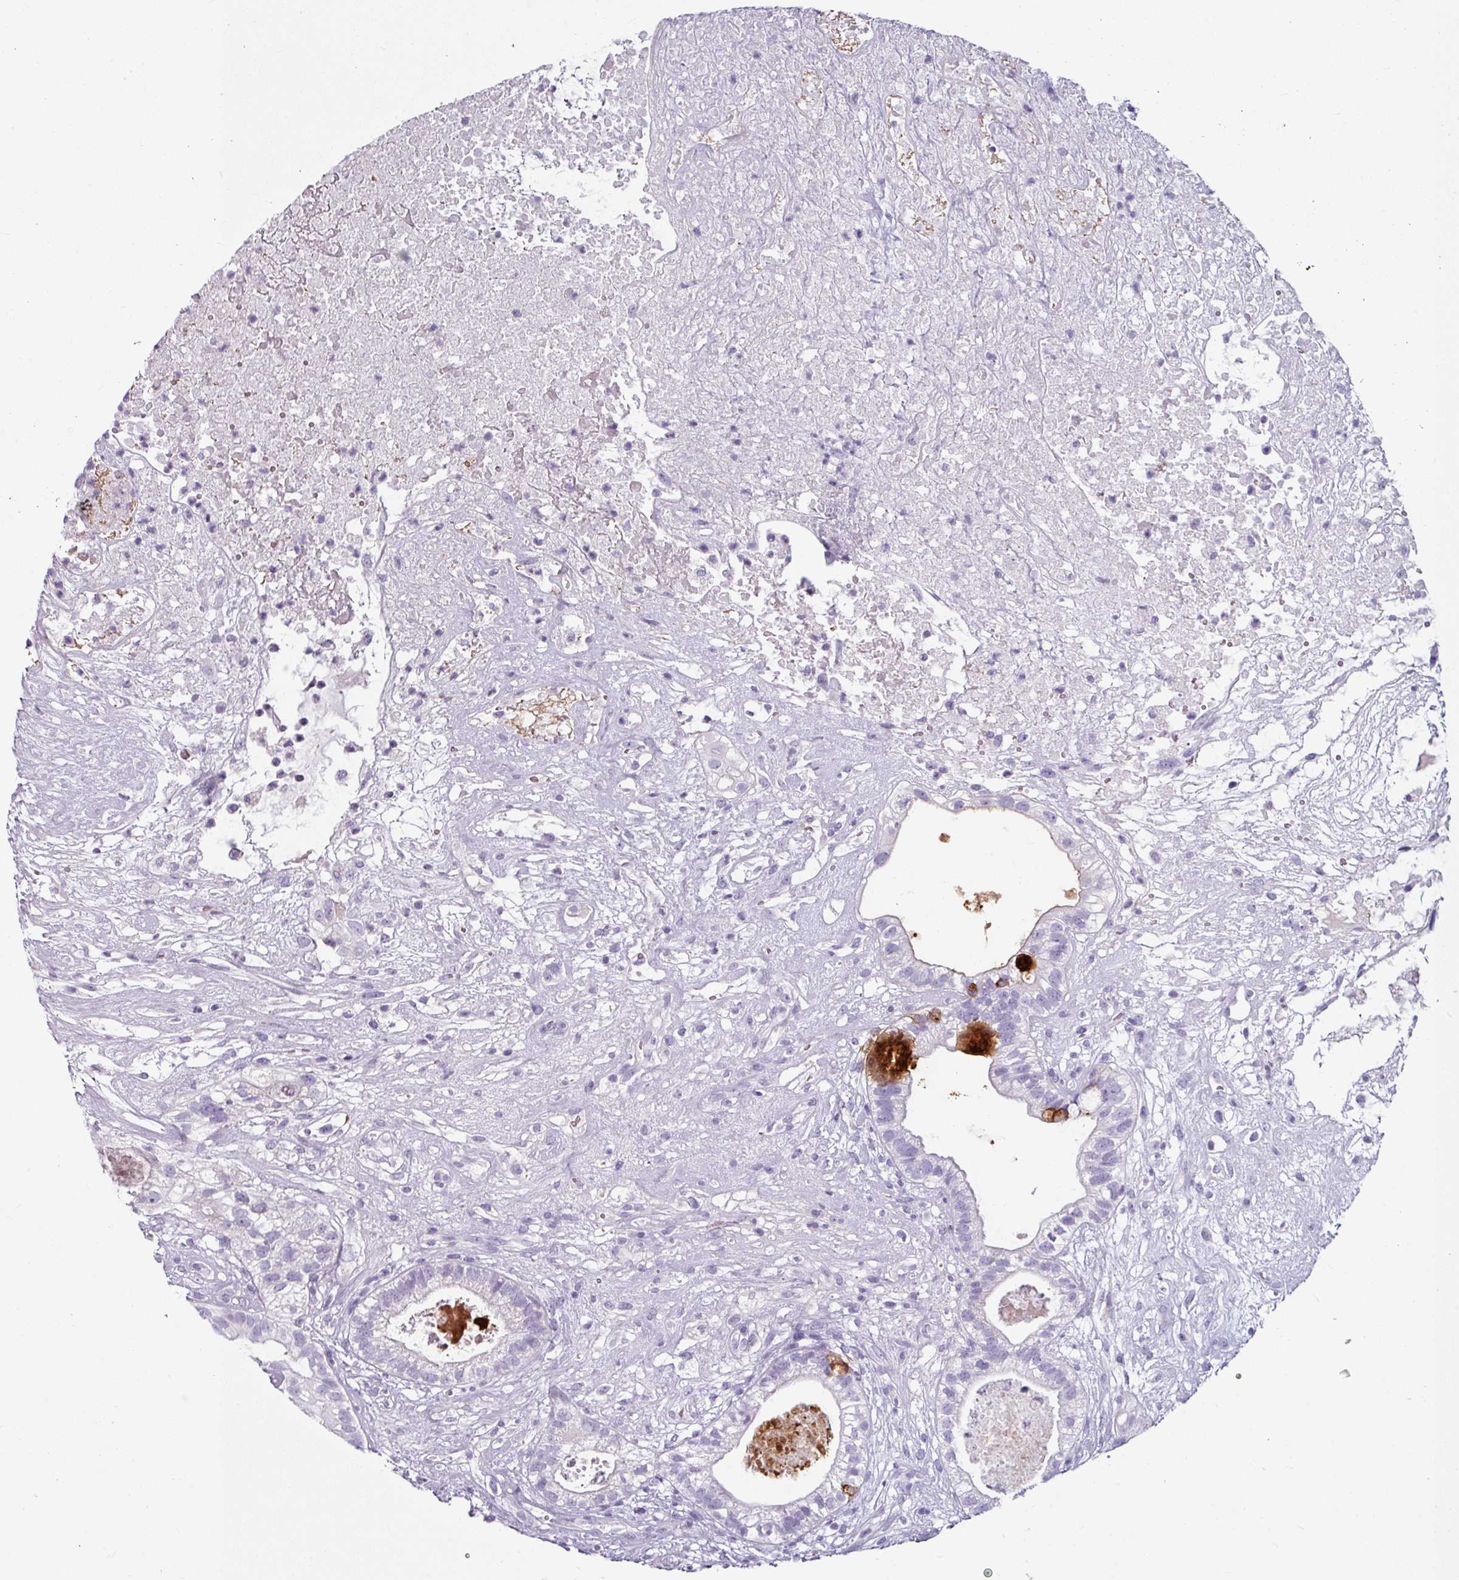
{"staining": {"intensity": "strong", "quantity": "<25%", "location": "cytoplasmic/membranous"}, "tissue": "testis cancer", "cell_type": "Tumor cells", "image_type": "cancer", "snomed": [{"axis": "morphology", "description": "Seminoma, NOS"}, {"axis": "morphology", "description": "Carcinoma, Embryonal, NOS"}, {"axis": "topography", "description": "Testis"}], "caption": "Testis cancer tissue demonstrates strong cytoplasmic/membranous positivity in about <25% of tumor cells, visualized by immunohistochemistry. The staining is performed using DAB (3,3'-diaminobenzidine) brown chromogen to label protein expression. The nuclei are counter-stained blue using hematoxylin.", "gene": "CLCA1", "patient": {"sex": "male", "age": 41}}